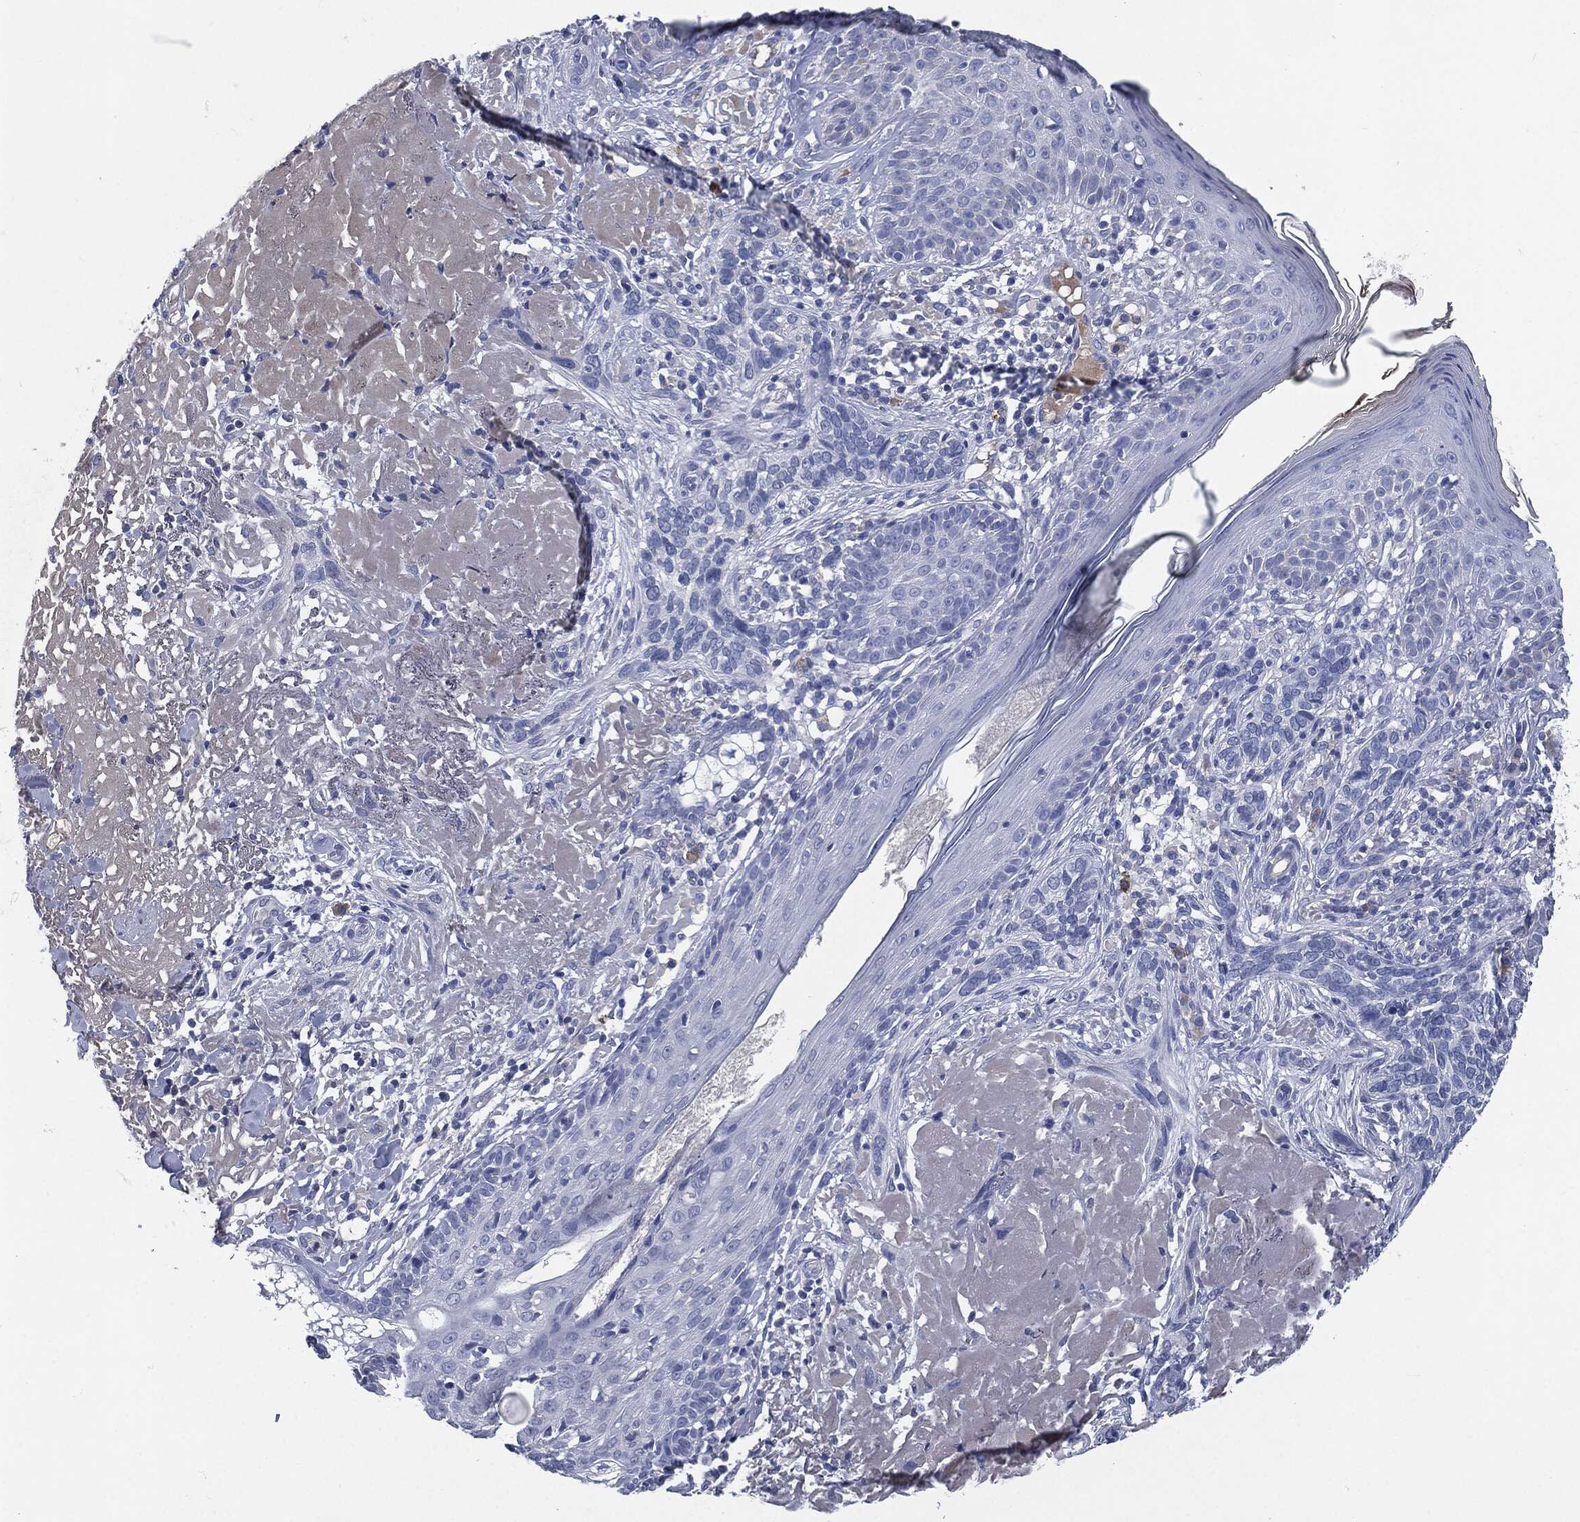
{"staining": {"intensity": "negative", "quantity": "none", "location": "none"}, "tissue": "skin cancer", "cell_type": "Tumor cells", "image_type": "cancer", "snomed": [{"axis": "morphology", "description": "Basal cell carcinoma"}, {"axis": "topography", "description": "Skin"}], "caption": "The immunohistochemistry (IHC) histopathology image has no significant expression in tumor cells of skin cancer tissue. The staining is performed using DAB (3,3'-diaminobenzidine) brown chromogen with nuclei counter-stained in using hematoxylin.", "gene": "CD27", "patient": {"sex": "male", "age": 91}}